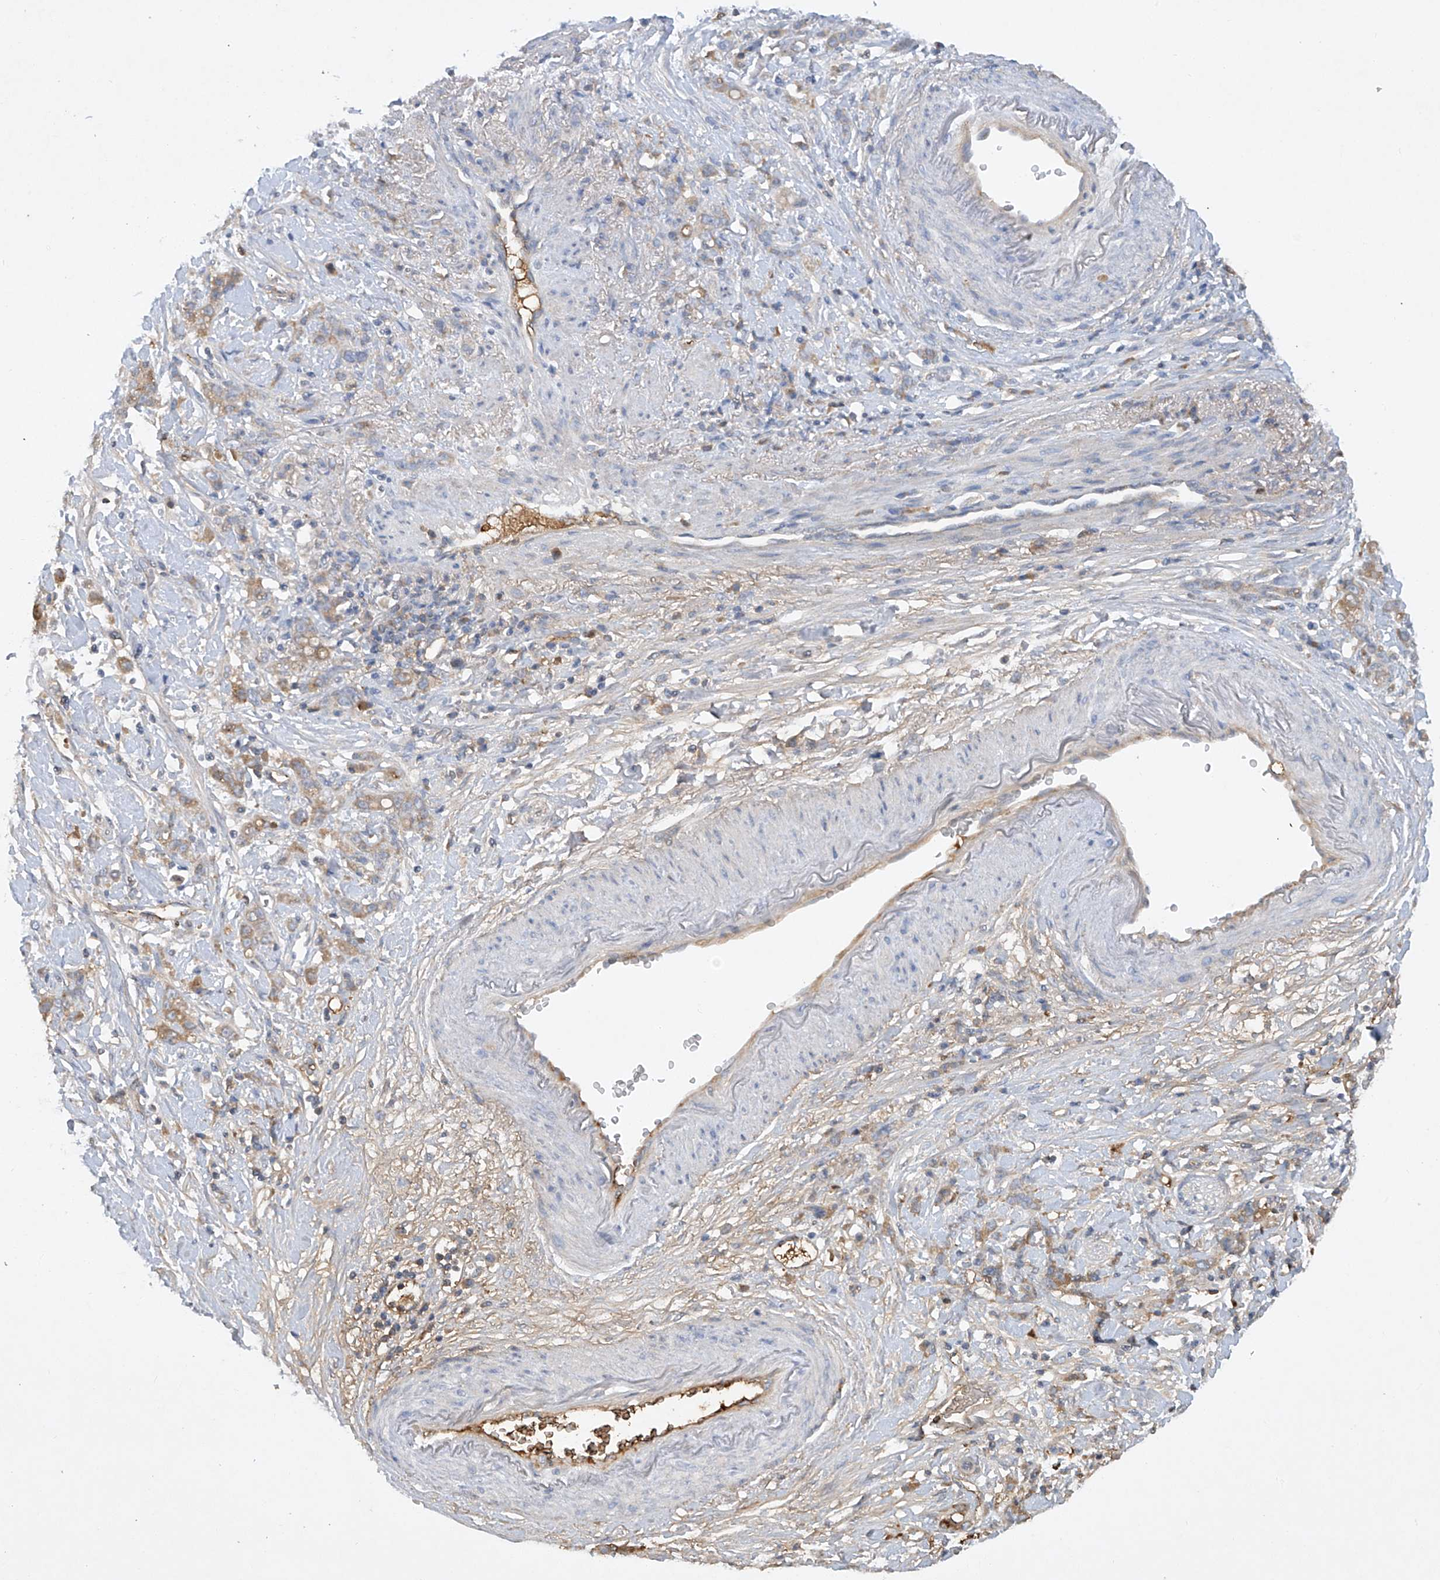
{"staining": {"intensity": "weak", "quantity": "25%-75%", "location": "cytoplasmic/membranous"}, "tissue": "stomach cancer", "cell_type": "Tumor cells", "image_type": "cancer", "snomed": [{"axis": "morphology", "description": "Adenocarcinoma, NOS"}, {"axis": "topography", "description": "Stomach, lower"}], "caption": "Immunohistochemistry micrograph of neoplastic tissue: stomach cancer stained using immunohistochemistry (IHC) displays low levels of weak protein expression localized specifically in the cytoplasmic/membranous of tumor cells, appearing as a cytoplasmic/membranous brown color.", "gene": "HAS3", "patient": {"sex": "male", "age": 88}}